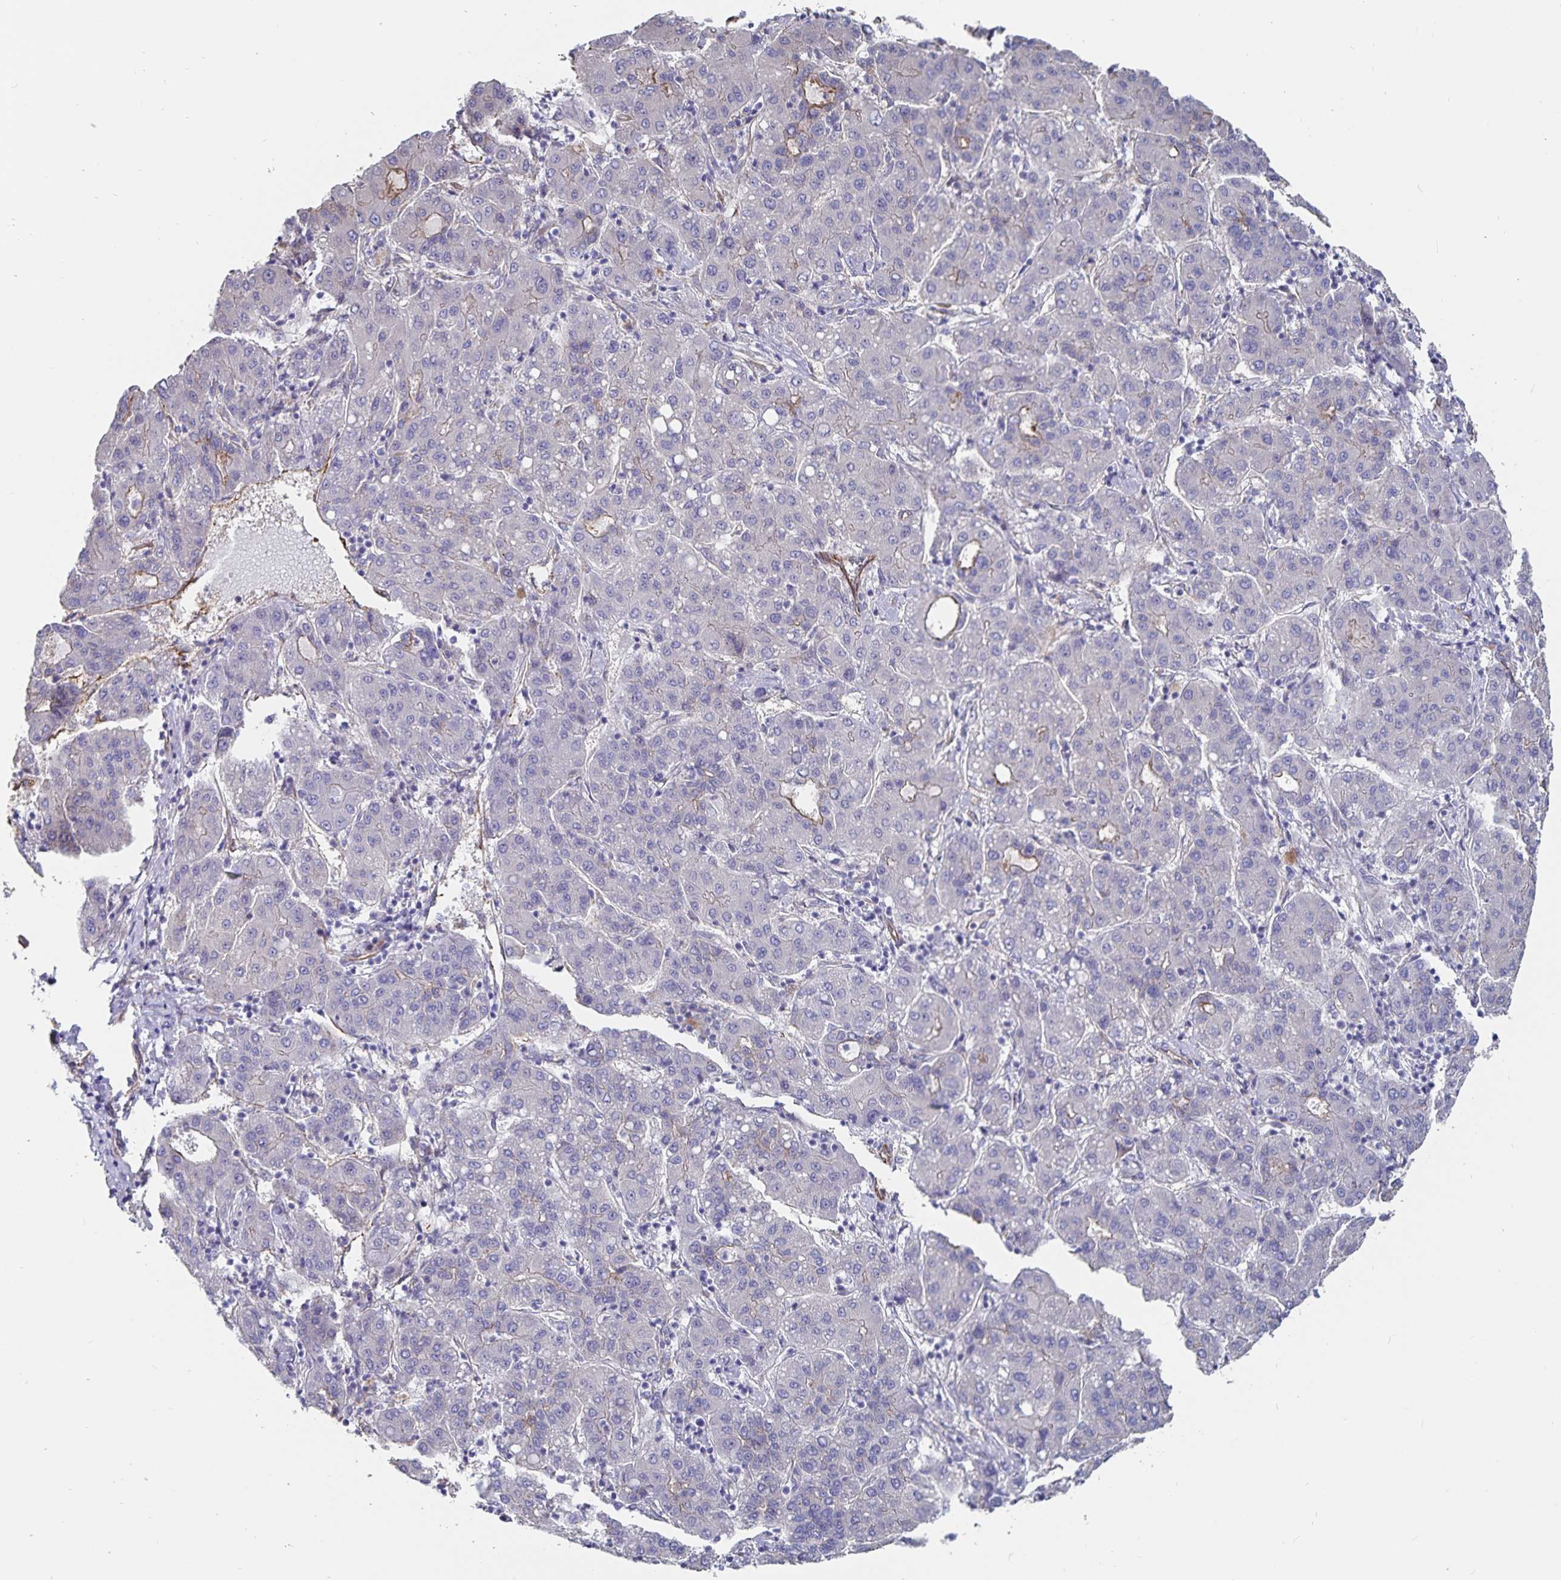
{"staining": {"intensity": "negative", "quantity": "none", "location": "none"}, "tissue": "liver cancer", "cell_type": "Tumor cells", "image_type": "cancer", "snomed": [{"axis": "morphology", "description": "Carcinoma, Hepatocellular, NOS"}, {"axis": "topography", "description": "Liver"}], "caption": "The image shows no significant positivity in tumor cells of liver cancer (hepatocellular carcinoma).", "gene": "SSTR1", "patient": {"sex": "male", "age": 65}}